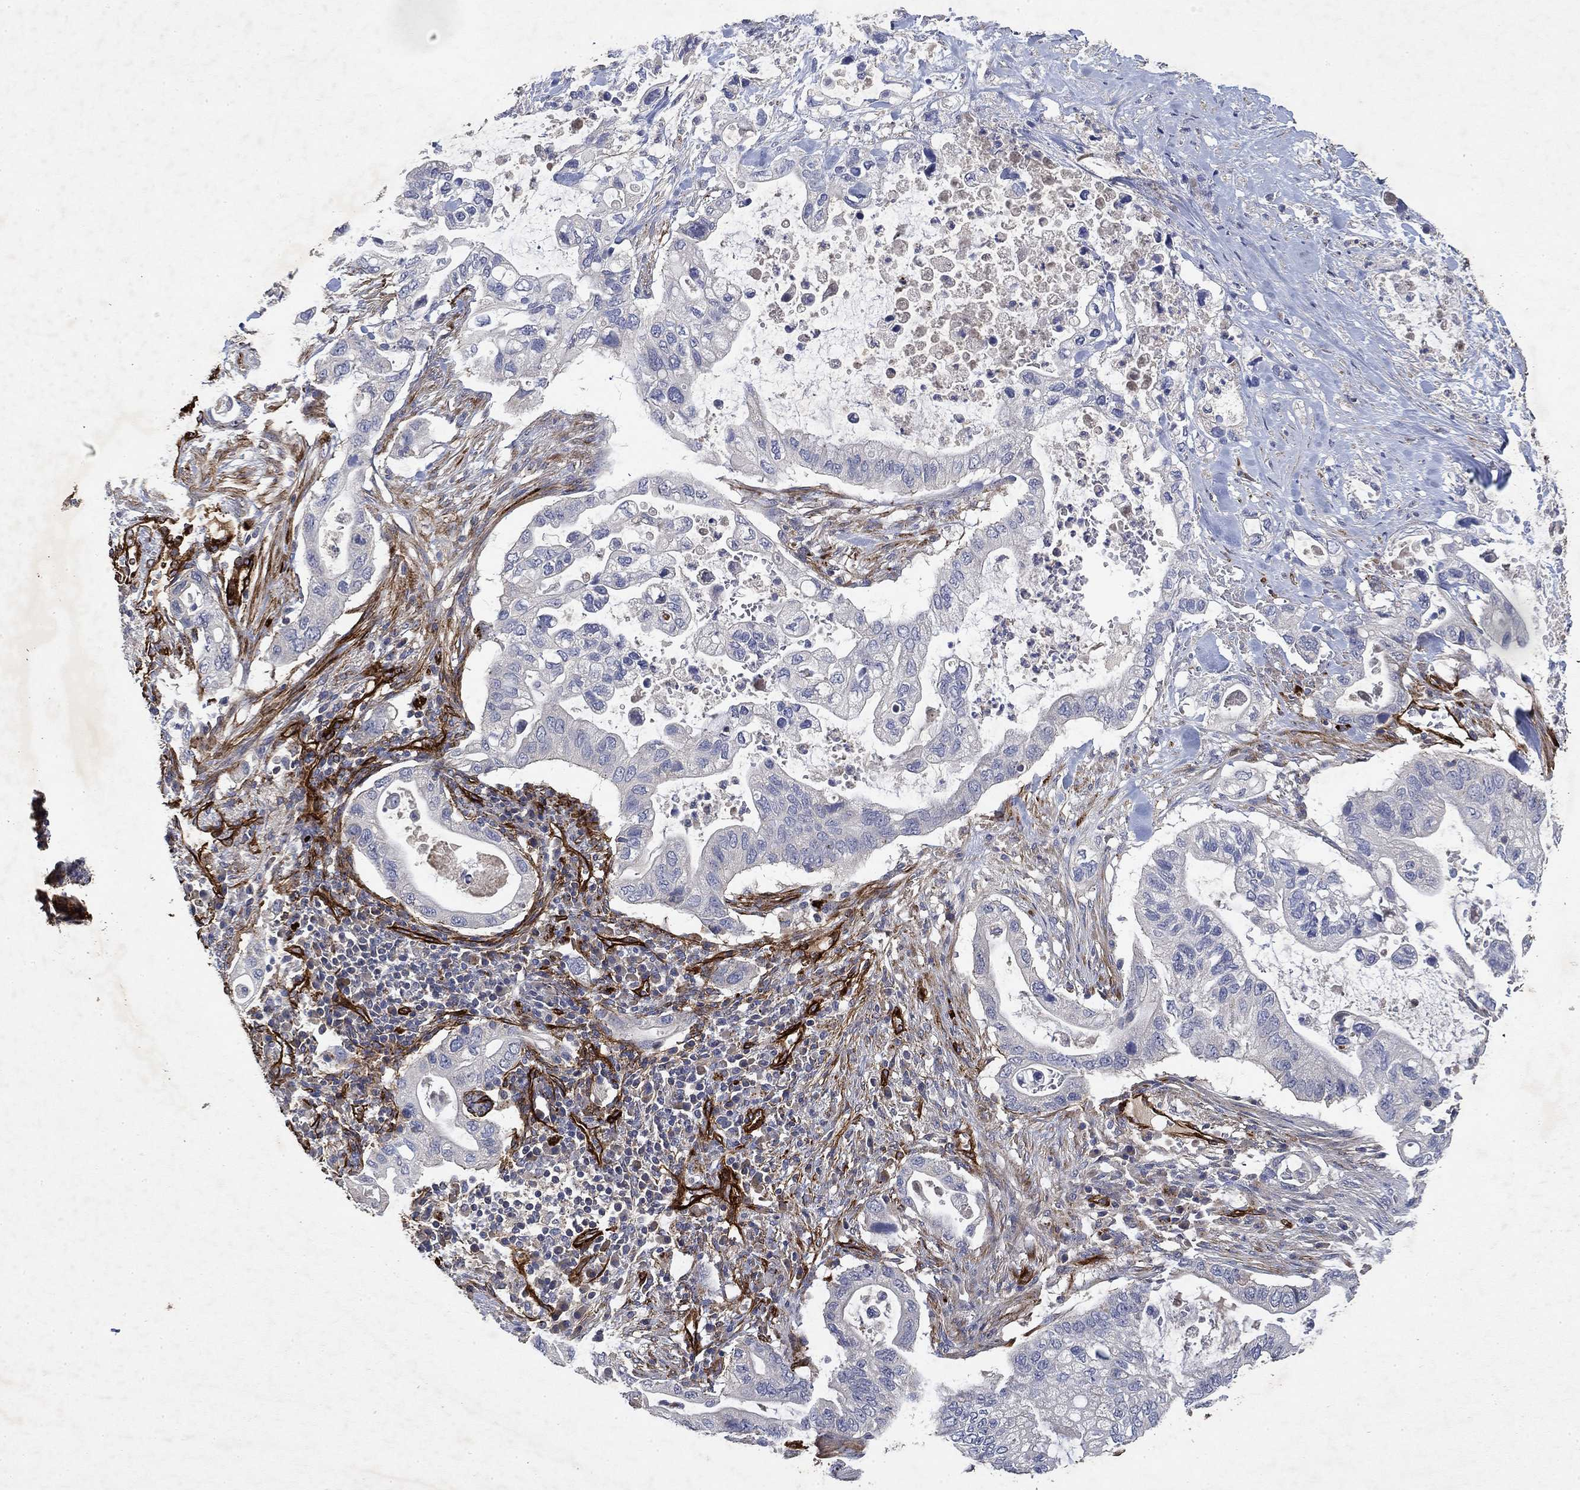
{"staining": {"intensity": "negative", "quantity": "none", "location": "none"}, "tissue": "pancreatic cancer", "cell_type": "Tumor cells", "image_type": "cancer", "snomed": [{"axis": "morphology", "description": "Adenocarcinoma, NOS"}, {"axis": "topography", "description": "Pancreas"}], "caption": "Image shows no protein positivity in tumor cells of adenocarcinoma (pancreatic) tissue.", "gene": "COL4A2", "patient": {"sex": "female", "age": 72}}